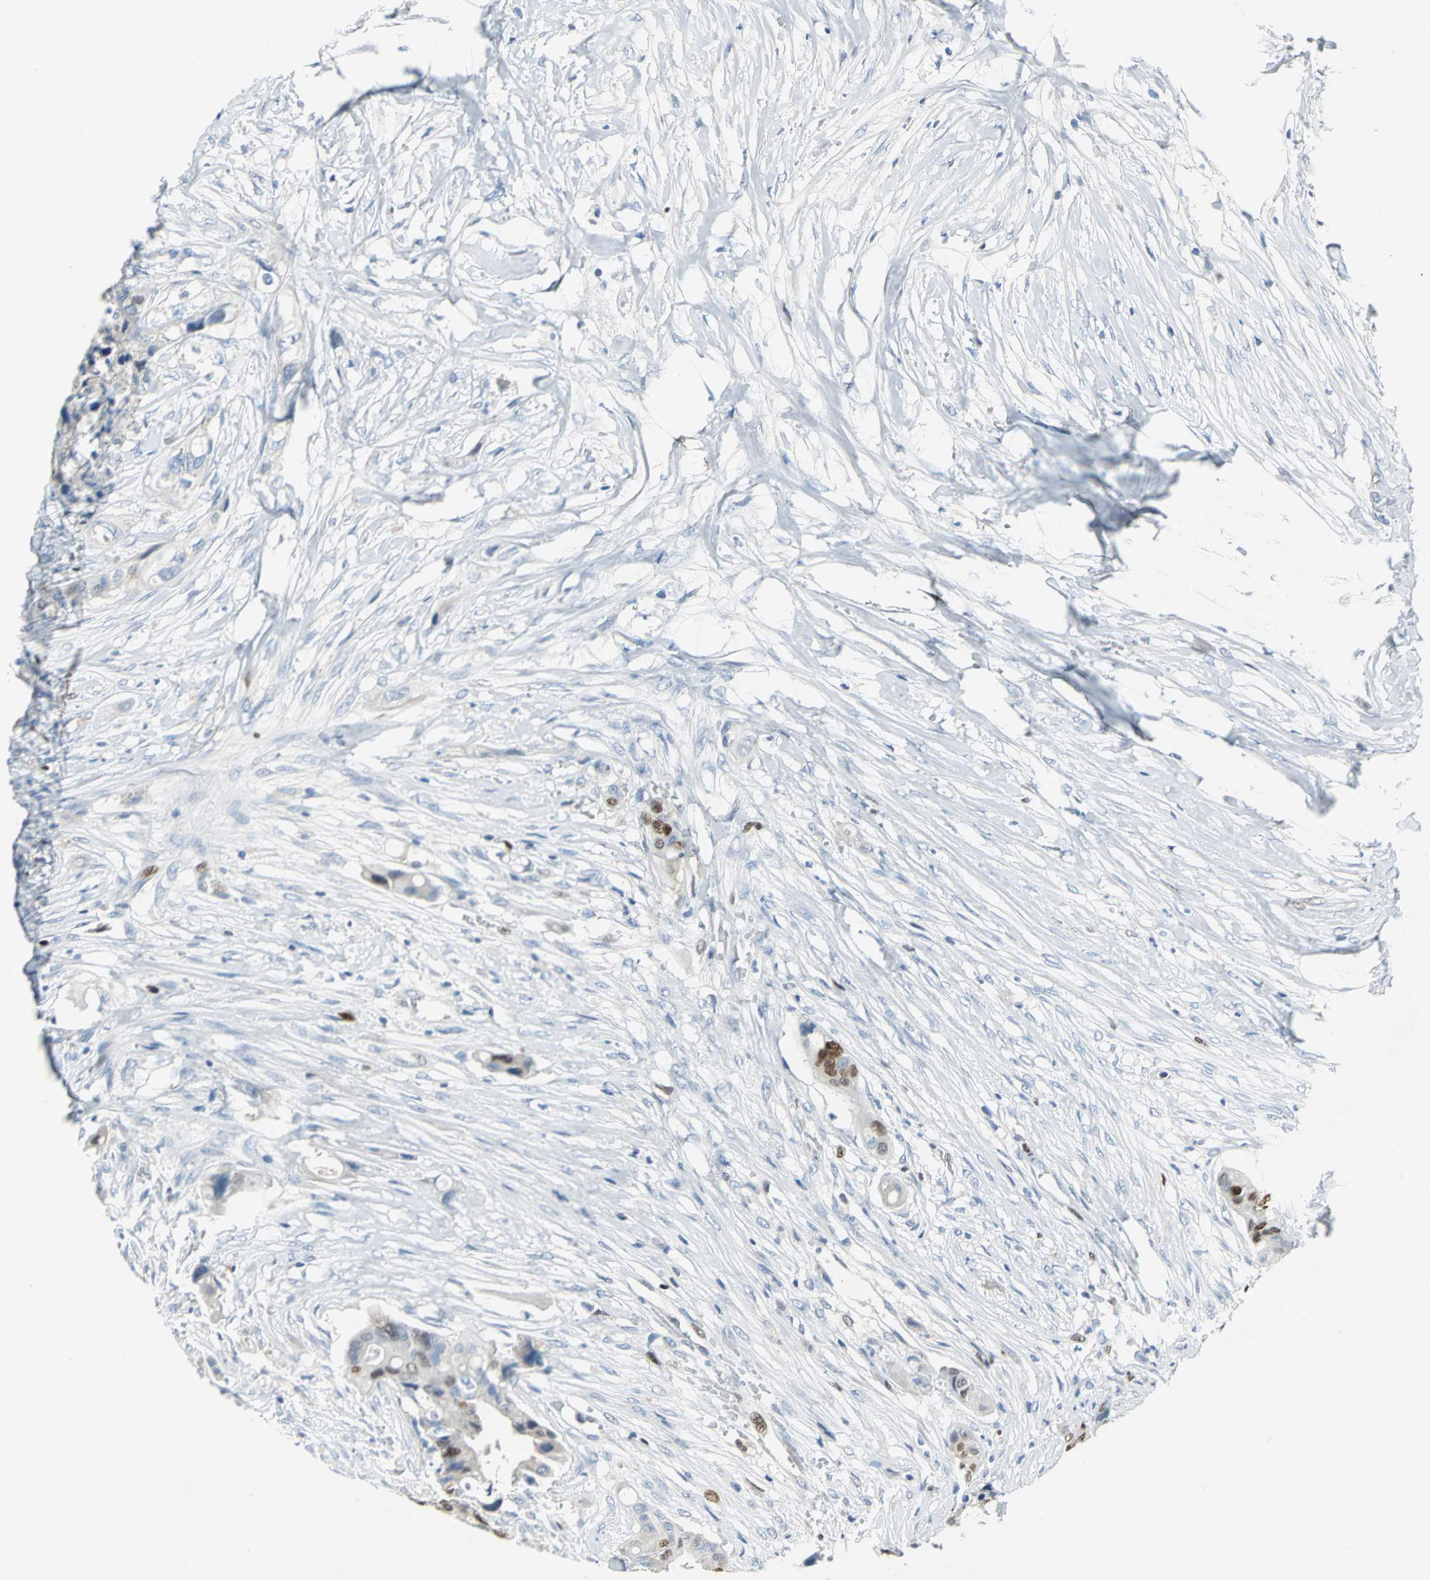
{"staining": {"intensity": "moderate", "quantity": "<25%", "location": "nuclear"}, "tissue": "colorectal cancer", "cell_type": "Tumor cells", "image_type": "cancer", "snomed": [{"axis": "morphology", "description": "Adenocarcinoma, NOS"}, {"axis": "topography", "description": "Colon"}], "caption": "An image of colorectal cancer (adenocarcinoma) stained for a protein displays moderate nuclear brown staining in tumor cells.", "gene": "MCM4", "patient": {"sex": "female", "age": 57}}